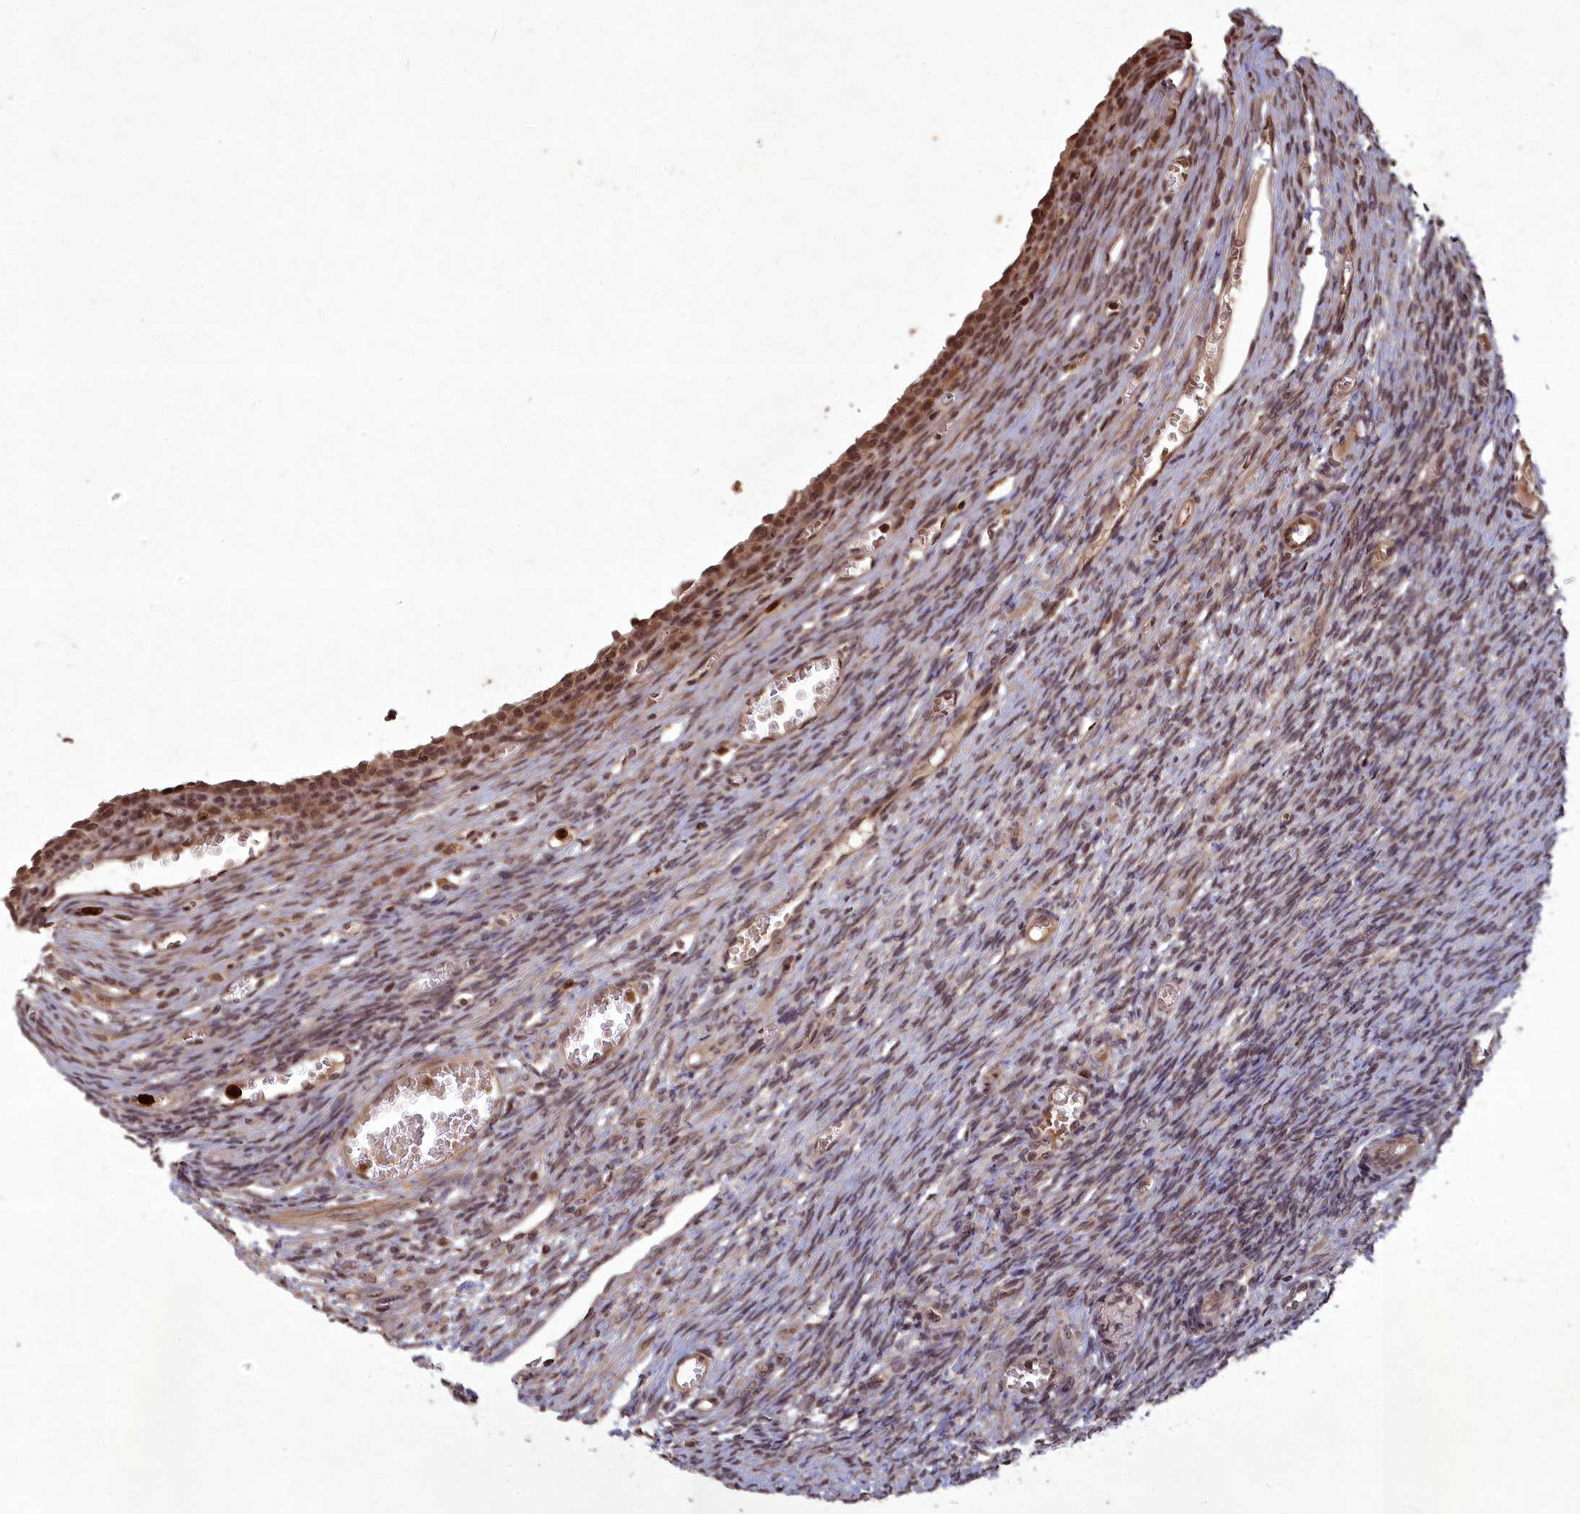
{"staining": {"intensity": "weak", "quantity": "25%-75%", "location": "nuclear"}, "tissue": "ovary", "cell_type": "Ovarian stroma cells", "image_type": "normal", "snomed": [{"axis": "morphology", "description": "Normal tissue, NOS"}, {"axis": "topography", "description": "Ovary"}], "caption": "Immunohistochemistry image of benign ovary stained for a protein (brown), which shows low levels of weak nuclear staining in approximately 25%-75% of ovarian stroma cells.", "gene": "SRMS", "patient": {"sex": "female", "age": 27}}